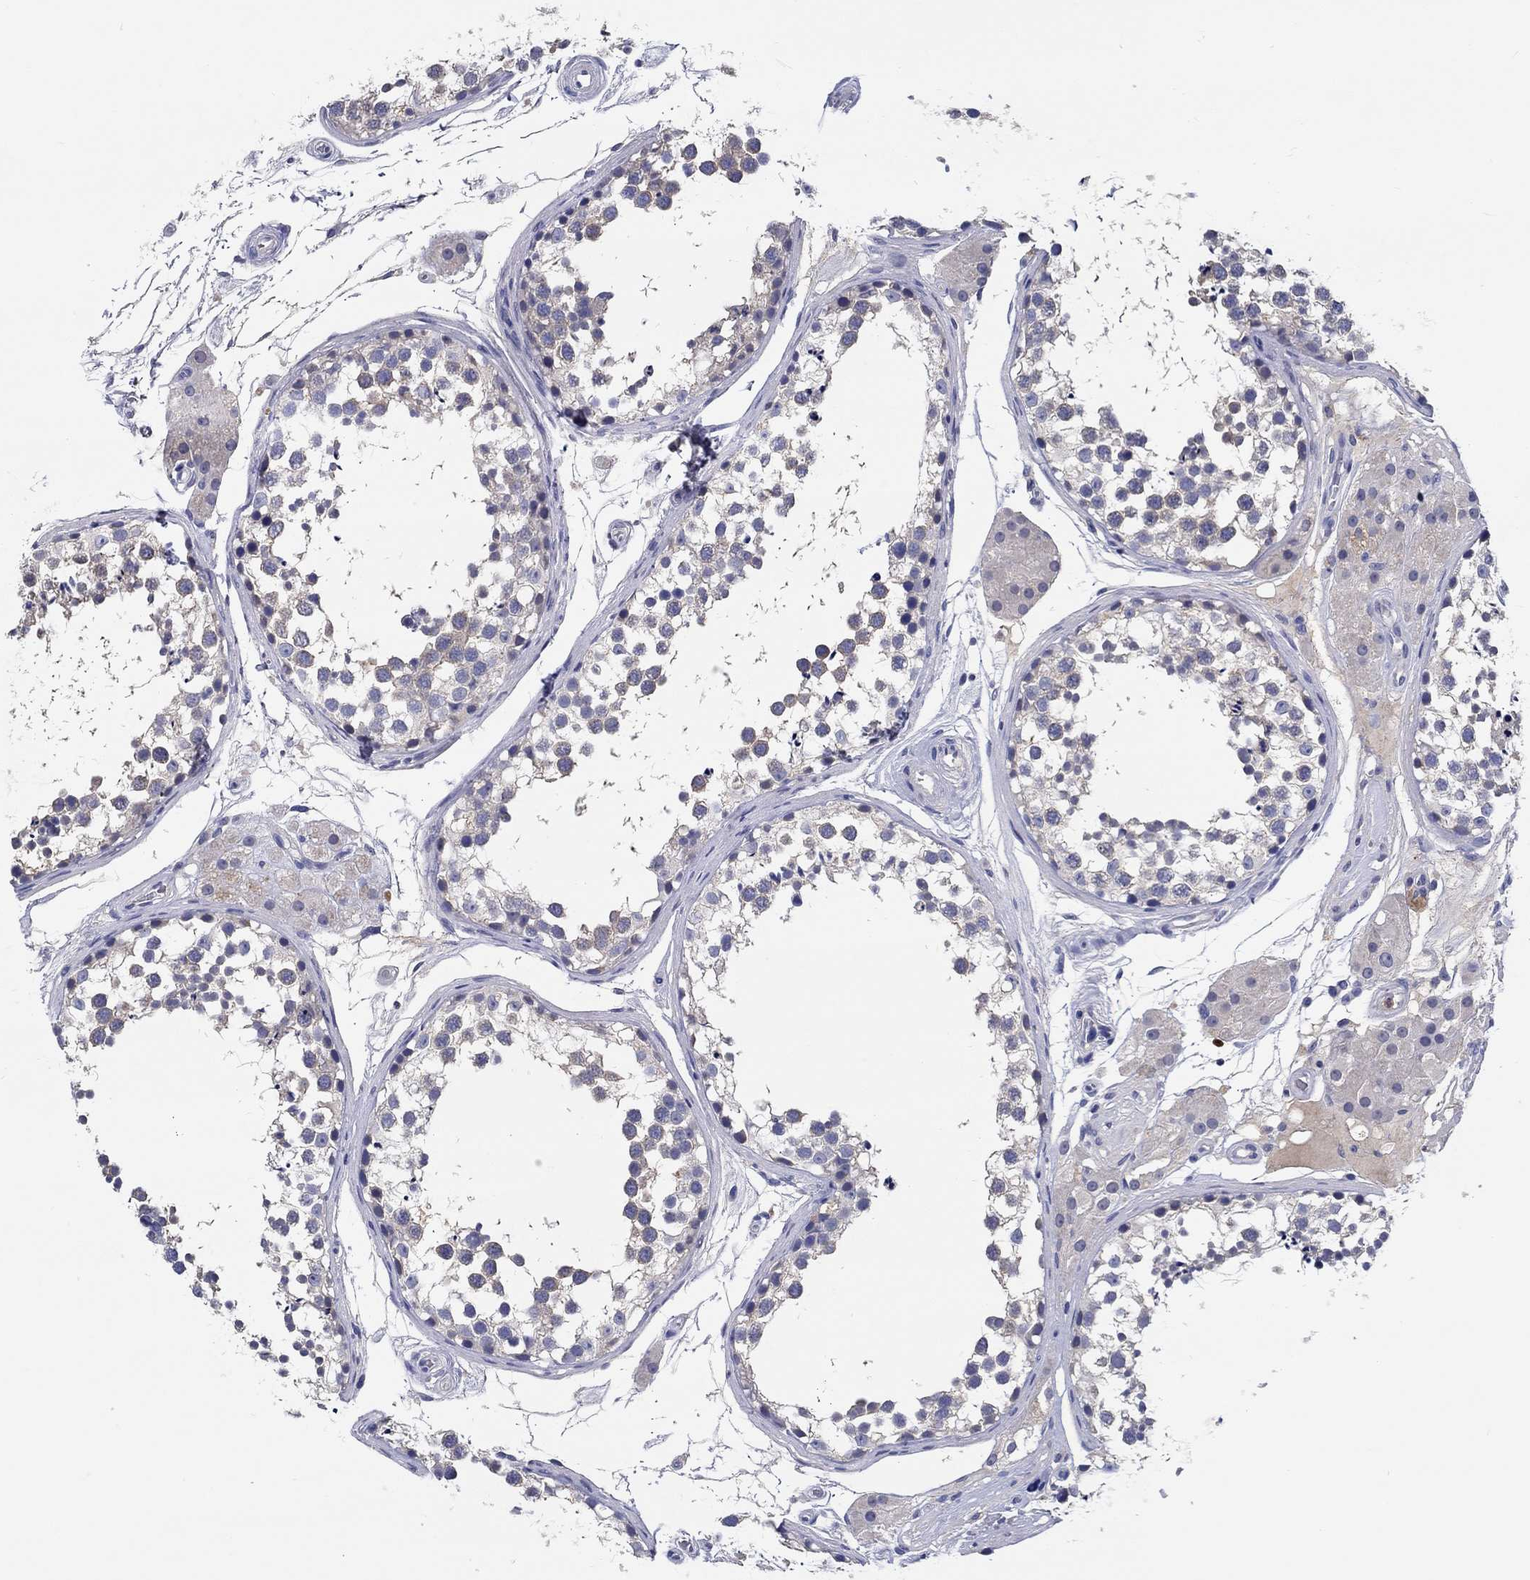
{"staining": {"intensity": "negative", "quantity": "none", "location": "none"}, "tissue": "testis", "cell_type": "Cells in seminiferous ducts", "image_type": "normal", "snomed": [{"axis": "morphology", "description": "Normal tissue, NOS"}, {"axis": "morphology", "description": "Seminoma, NOS"}, {"axis": "topography", "description": "Testis"}], "caption": "The photomicrograph shows no staining of cells in seminiferous ducts in normal testis. Brightfield microscopy of immunohistochemistry (IHC) stained with DAB (3,3'-diaminobenzidine) (brown) and hematoxylin (blue), captured at high magnification.", "gene": "CHIT1", "patient": {"sex": "male", "age": 65}}